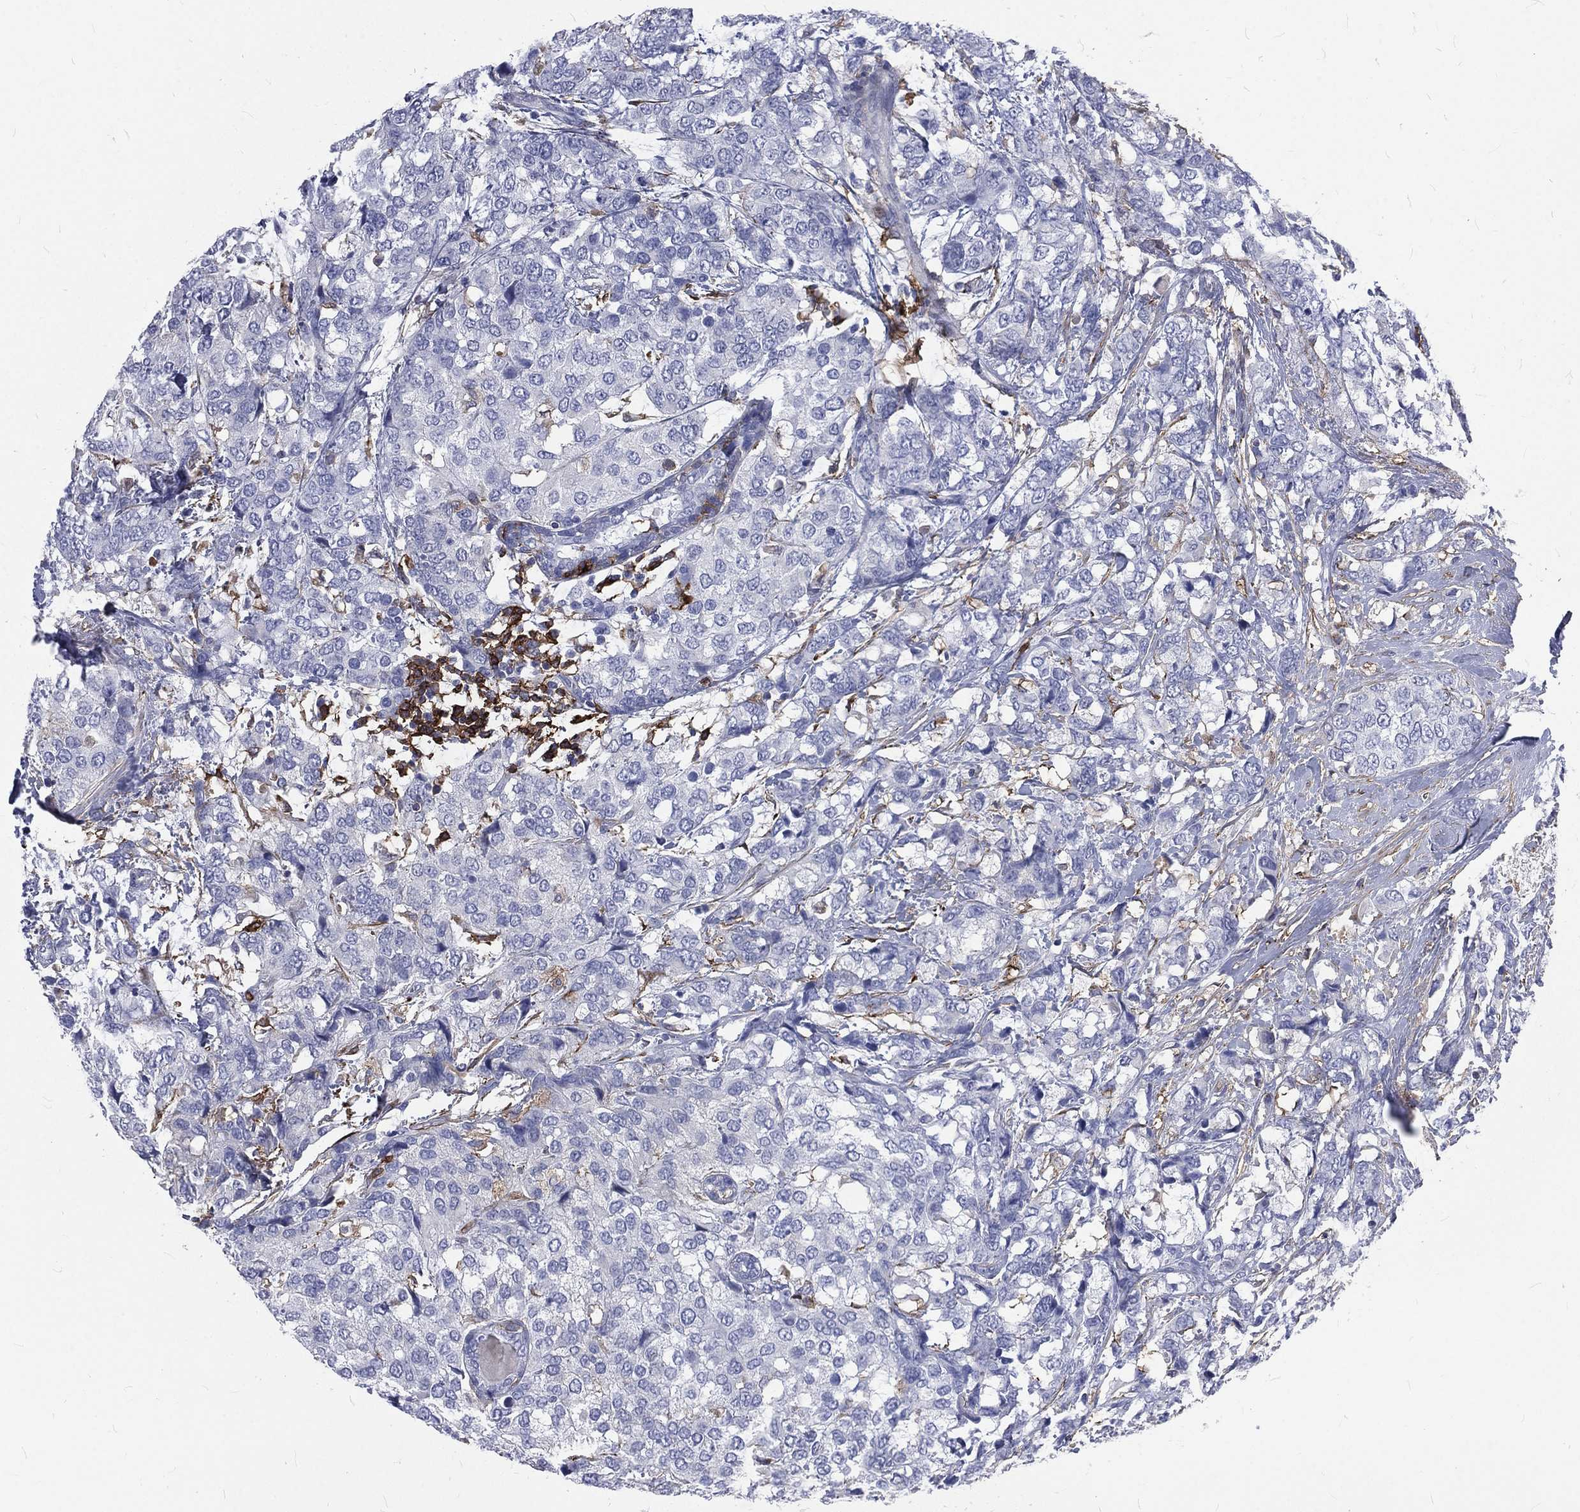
{"staining": {"intensity": "negative", "quantity": "none", "location": "none"}, "tissue": "breast cancer", "cell_type": "Tumor cells", "image_type": "cancer", "snomed": [{"axis": "morphology", "description": "Lobular carcinoma"}, {"axis": "topography", "description": "Breast"}], "caption": "This is an immunohistochemistry micrograph of human breast cancer (lobular carcinoma). There is no expression in tumor cells.", "gene": "BASP1", "patient": {"sex": "female", "age": 59}}